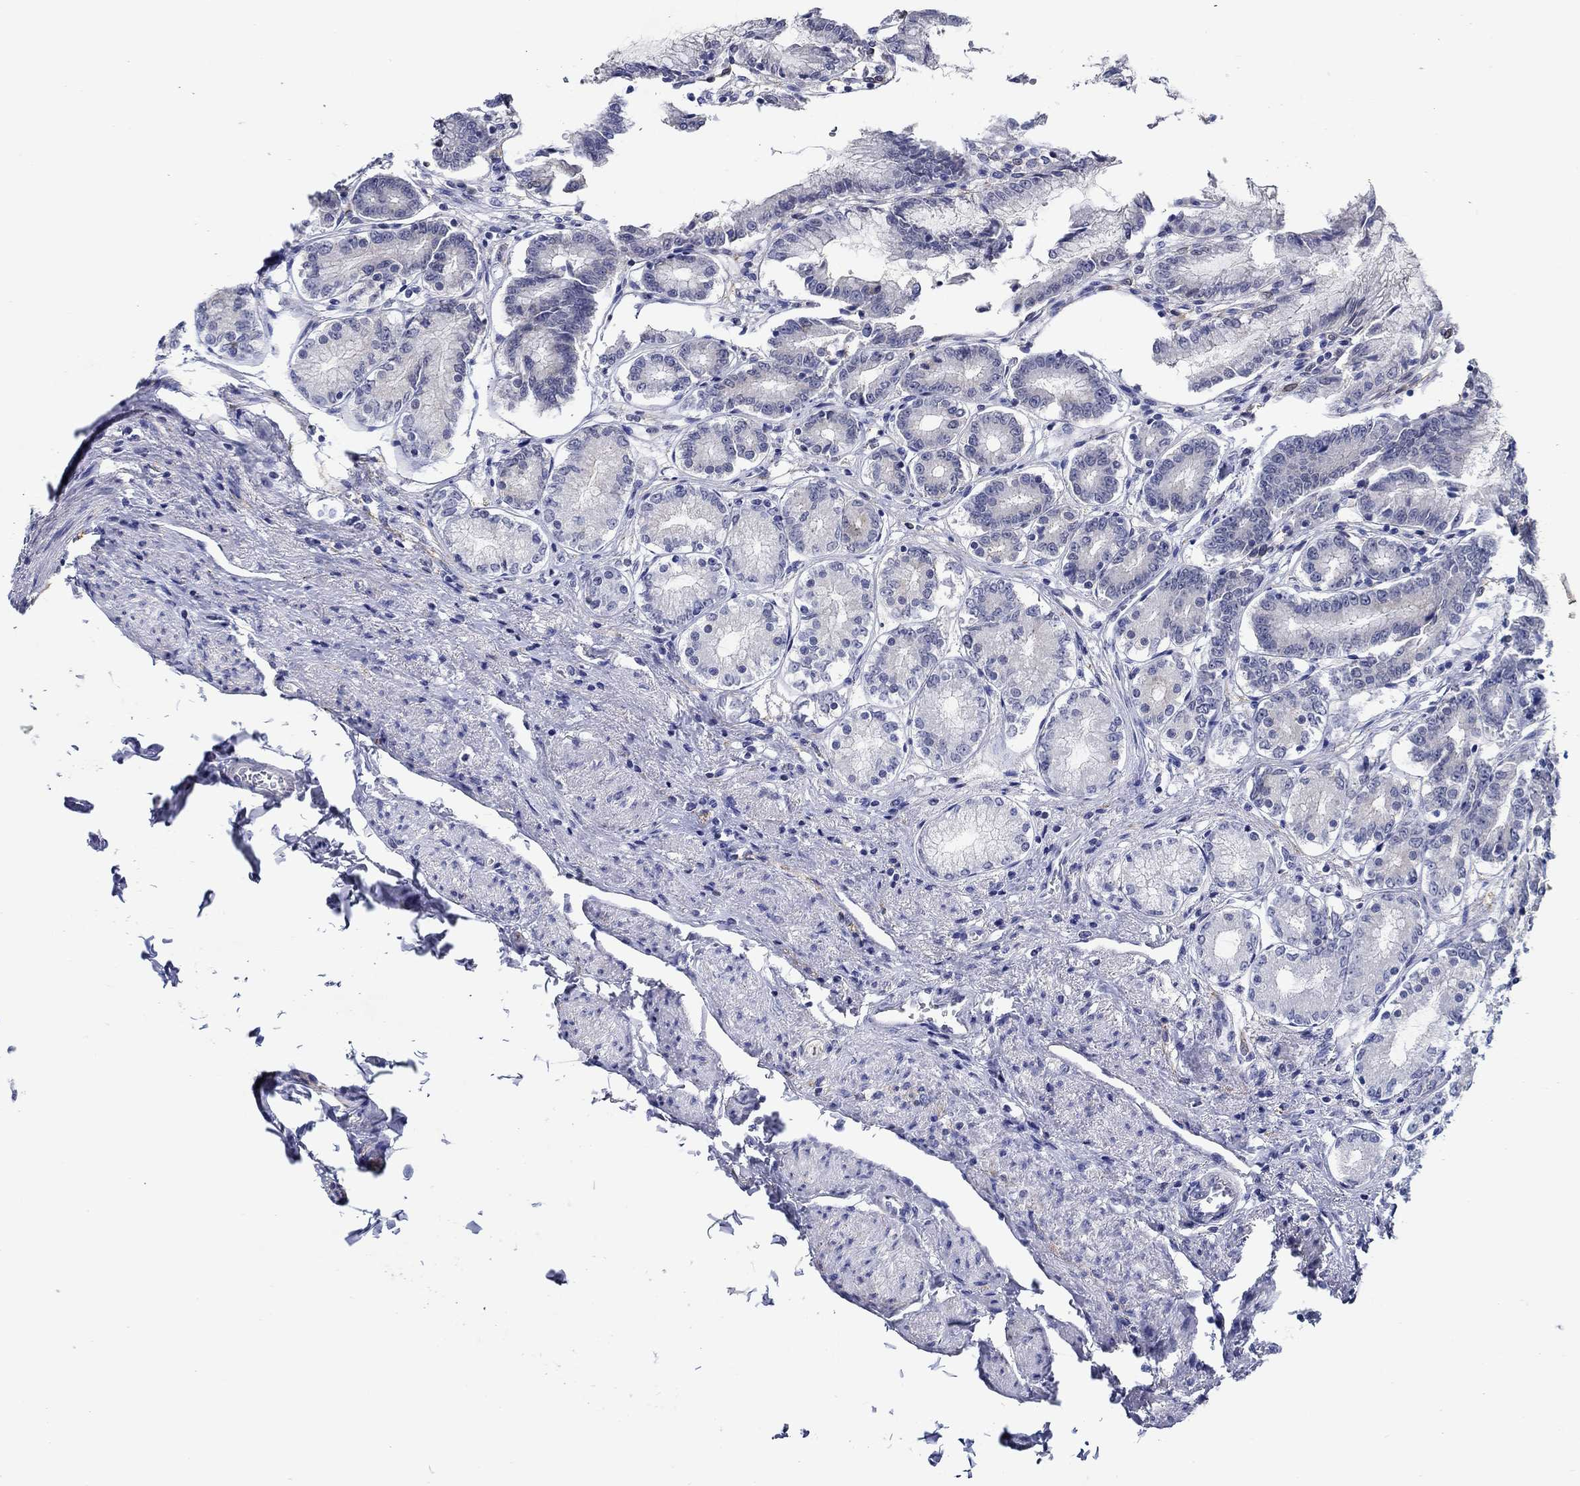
{"staining": {"intensity": "weak", "quantity": "<25%", "location": "cytoplasmic/membranous"}, "tissue": "stomach", "cell_type": "Glandular cells", "image_type": "normal", "snomed": [{"axis": "morphology", "description": "Normal tissue, NOS"}, {"axis": "topography", "description": "Stomach"}], "caption": "The image demonstrates no significant positivity in glandular cells of stomach. (IHC, brightfield microscopy, high magnification).", "gene": "MC2R", "patient": {"sex": "female", "age": 65}}